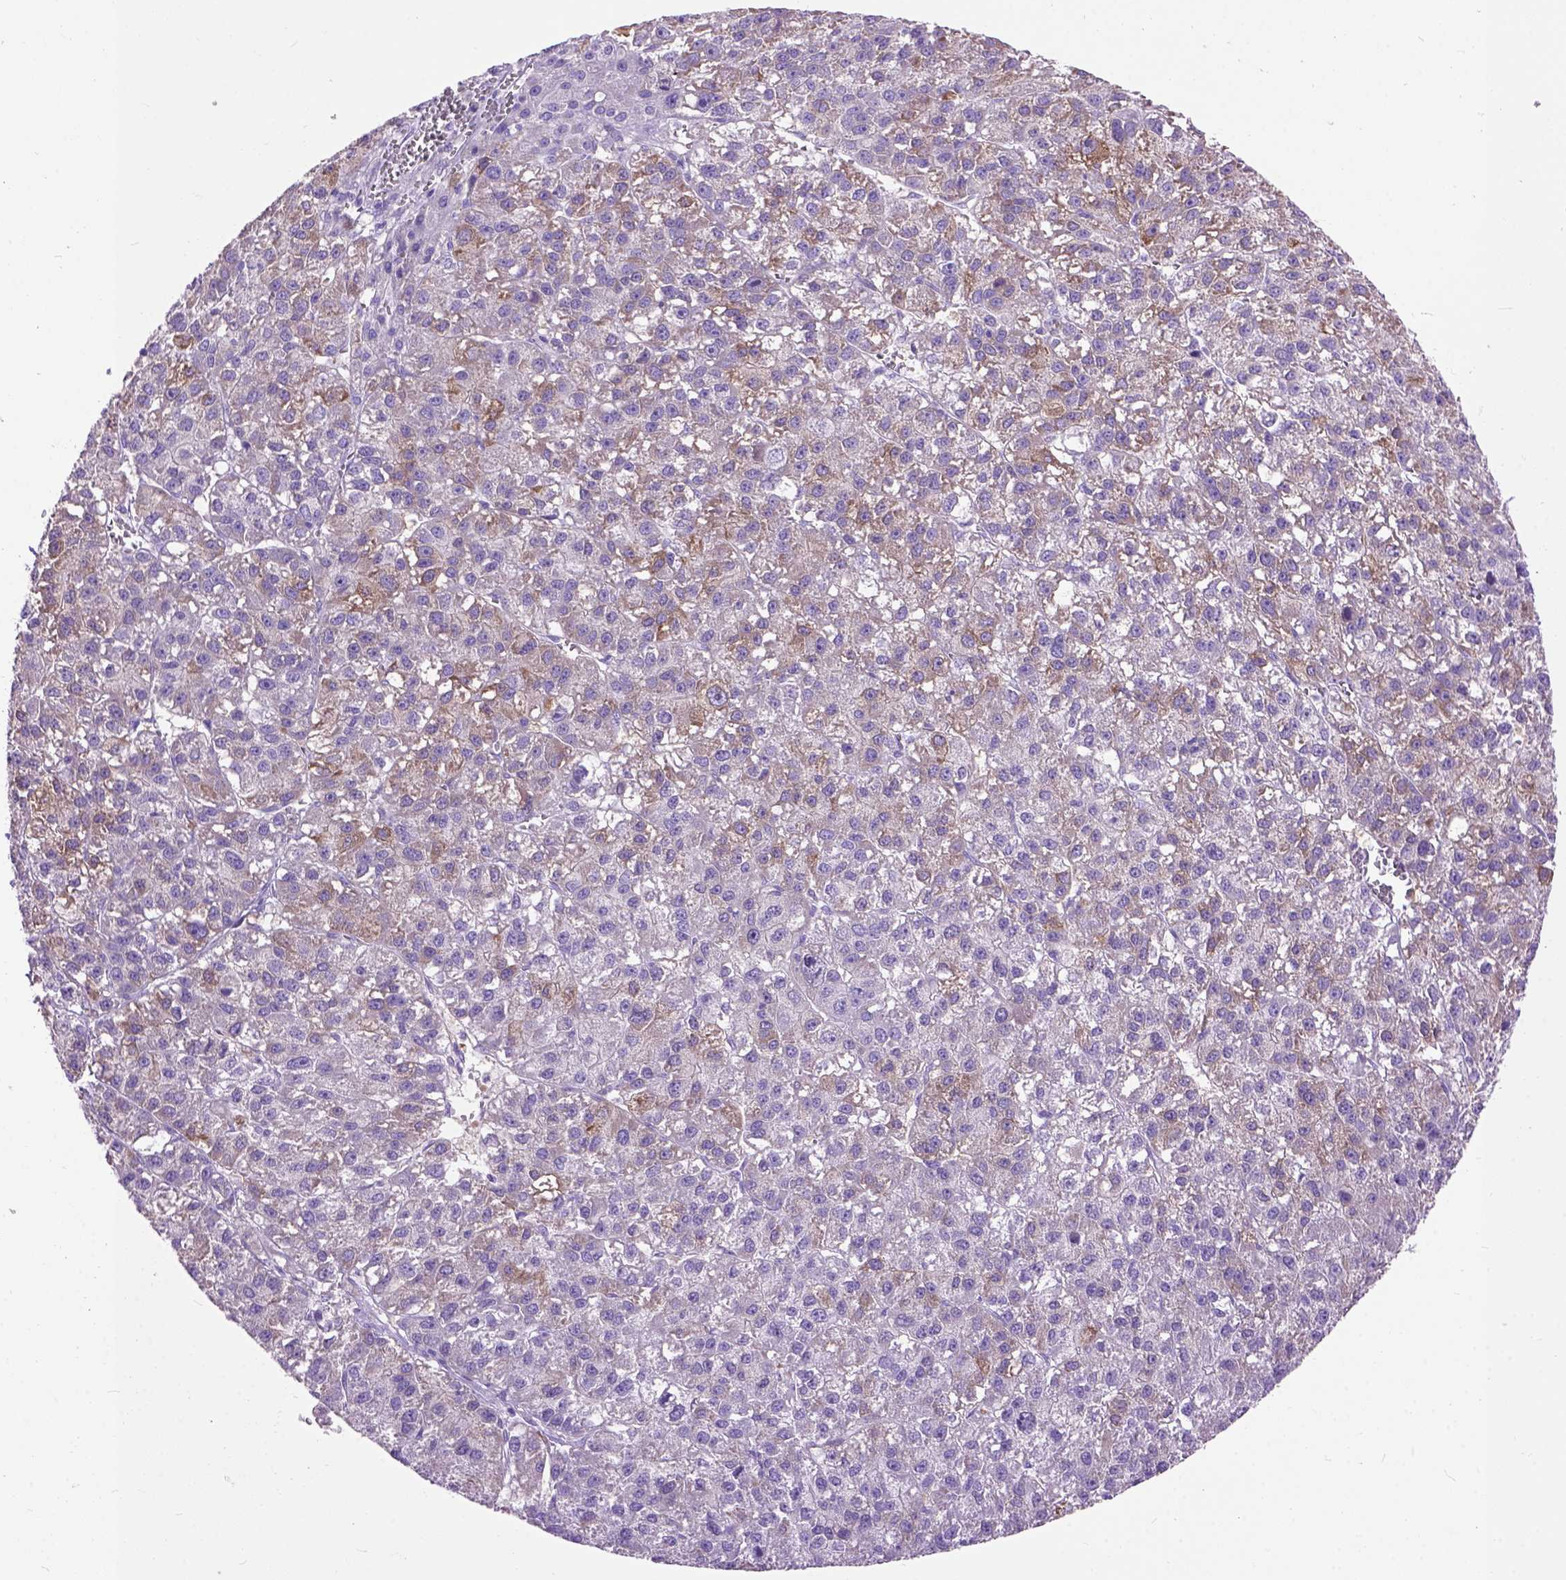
{"staining": {"intensity": "moderate", "quantity": "<25%", "location": "cytoplasmic/membranous"}, "tissue": "liver cancer", "cell_type": "Tumor cells", "image_type": "cancer", "snomed": [{"axis": "morphology", "description": "Carcinoma, Hepatocellular, NOS"}, {"axis": "topography", "description": "Liver"}], "caption": "Liver cancer stained for a protein (brown) reveals moderate cytoplasmic/membranous positive expression in approximately <25% of tumor cells.", "gene": "MAPT", "patient": {"sex": "female", "age": 70}}